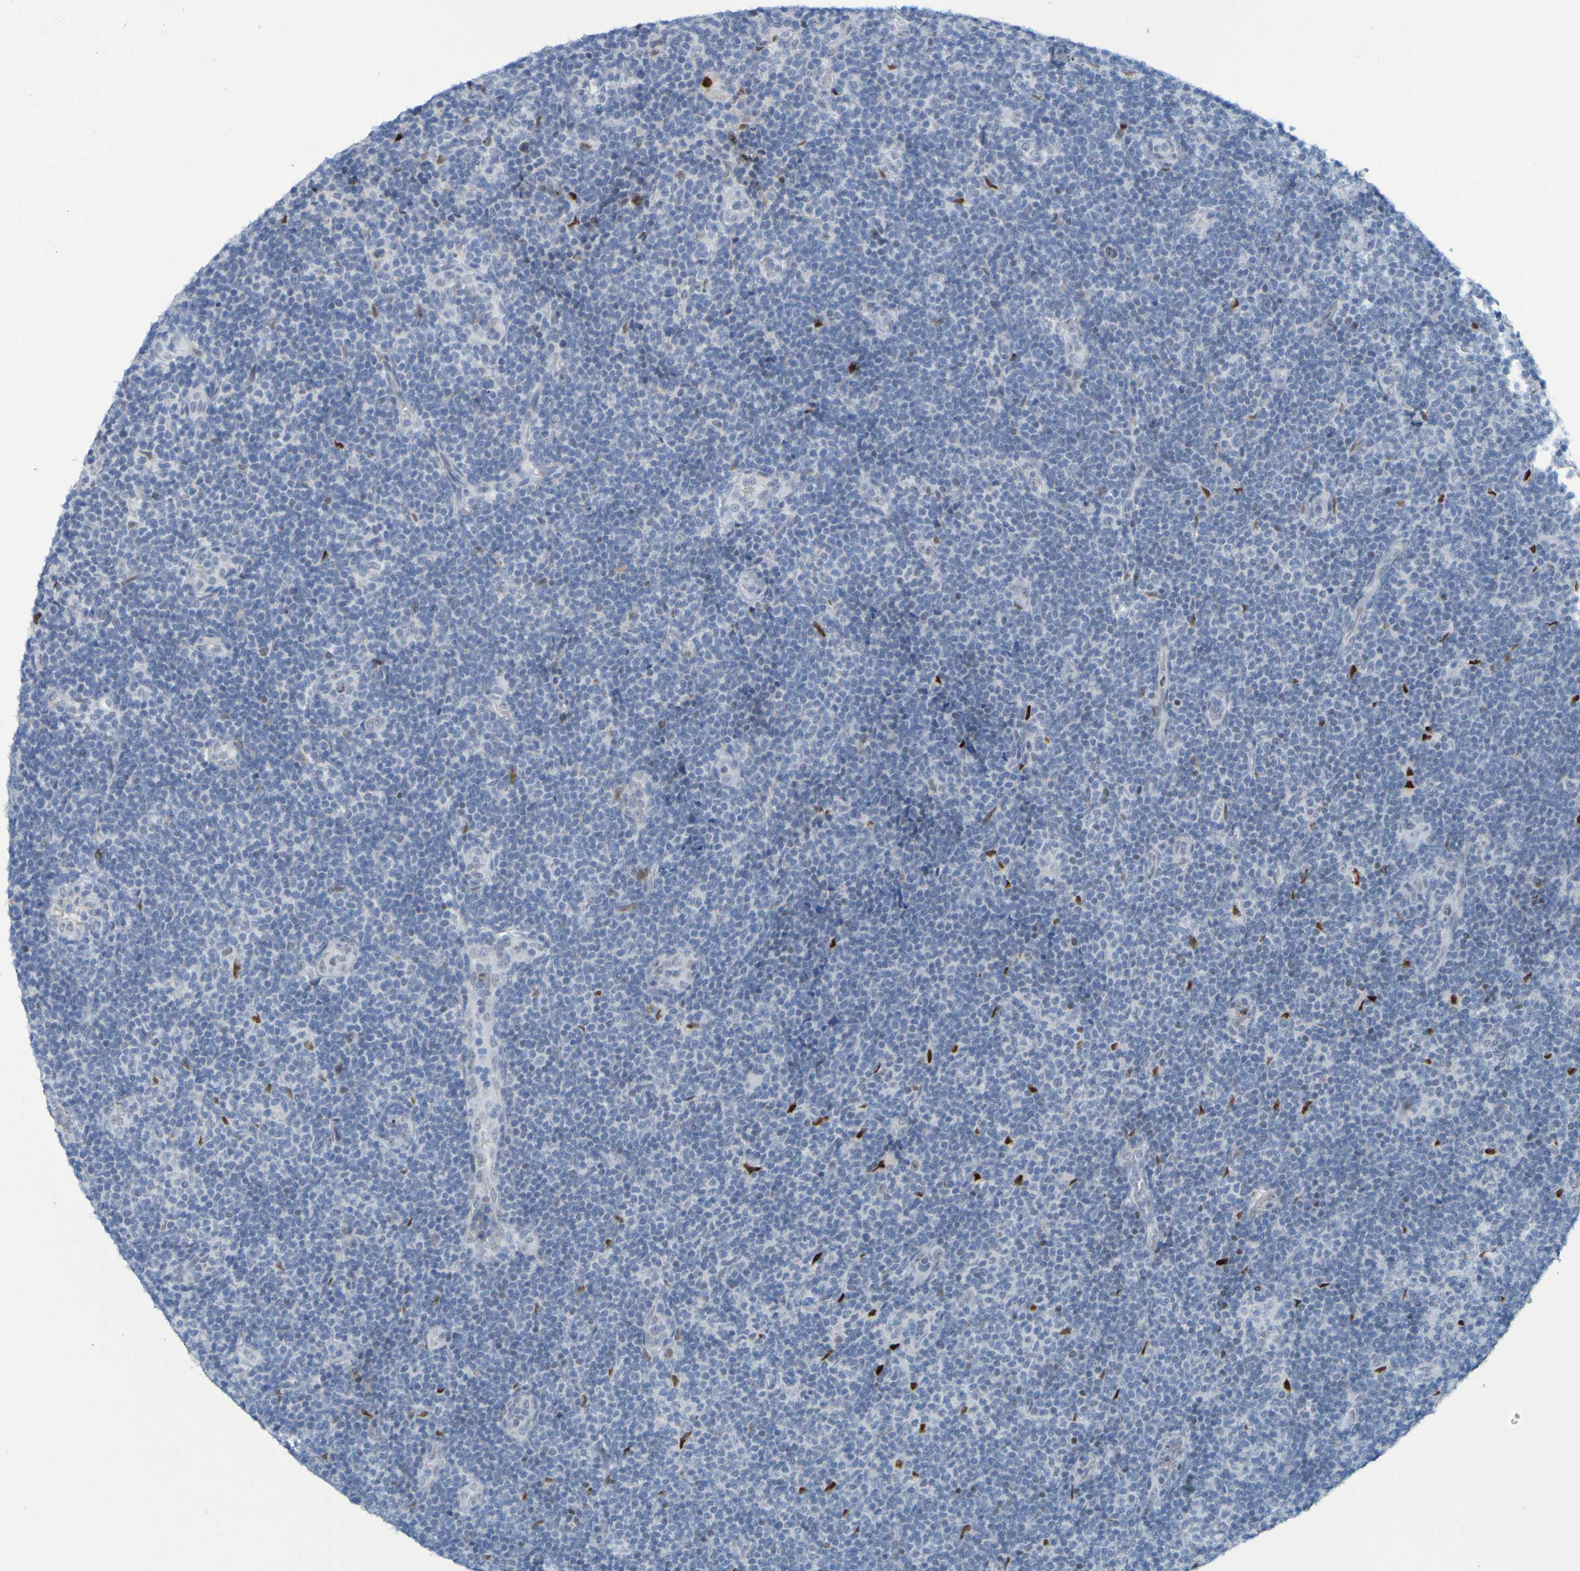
{"staining": {"intensity": "negative", "quantity": "none", "location": "none"}, "tissue": "lymphoma", "cell_type": "Tumor cells", "image_type": "cancer", "snomed": [{"axis": "morphology", "description": "Malignant lymphoma, non-Hodgkin's type, Low grade"}, {"axis": "topography", "description": "Lymph node"}], "caption": "High magnification brightfield microscopy of low-grade malignant lymphoma, non-Hodgkin's type stained with DAB (3,3'-diaminobenzidine) (brown) and counterstained with hematoxylin (blue): tumor cells show no significant expression.", "gene": "USP36", "patient": {"sex": "male", "age": 83}}